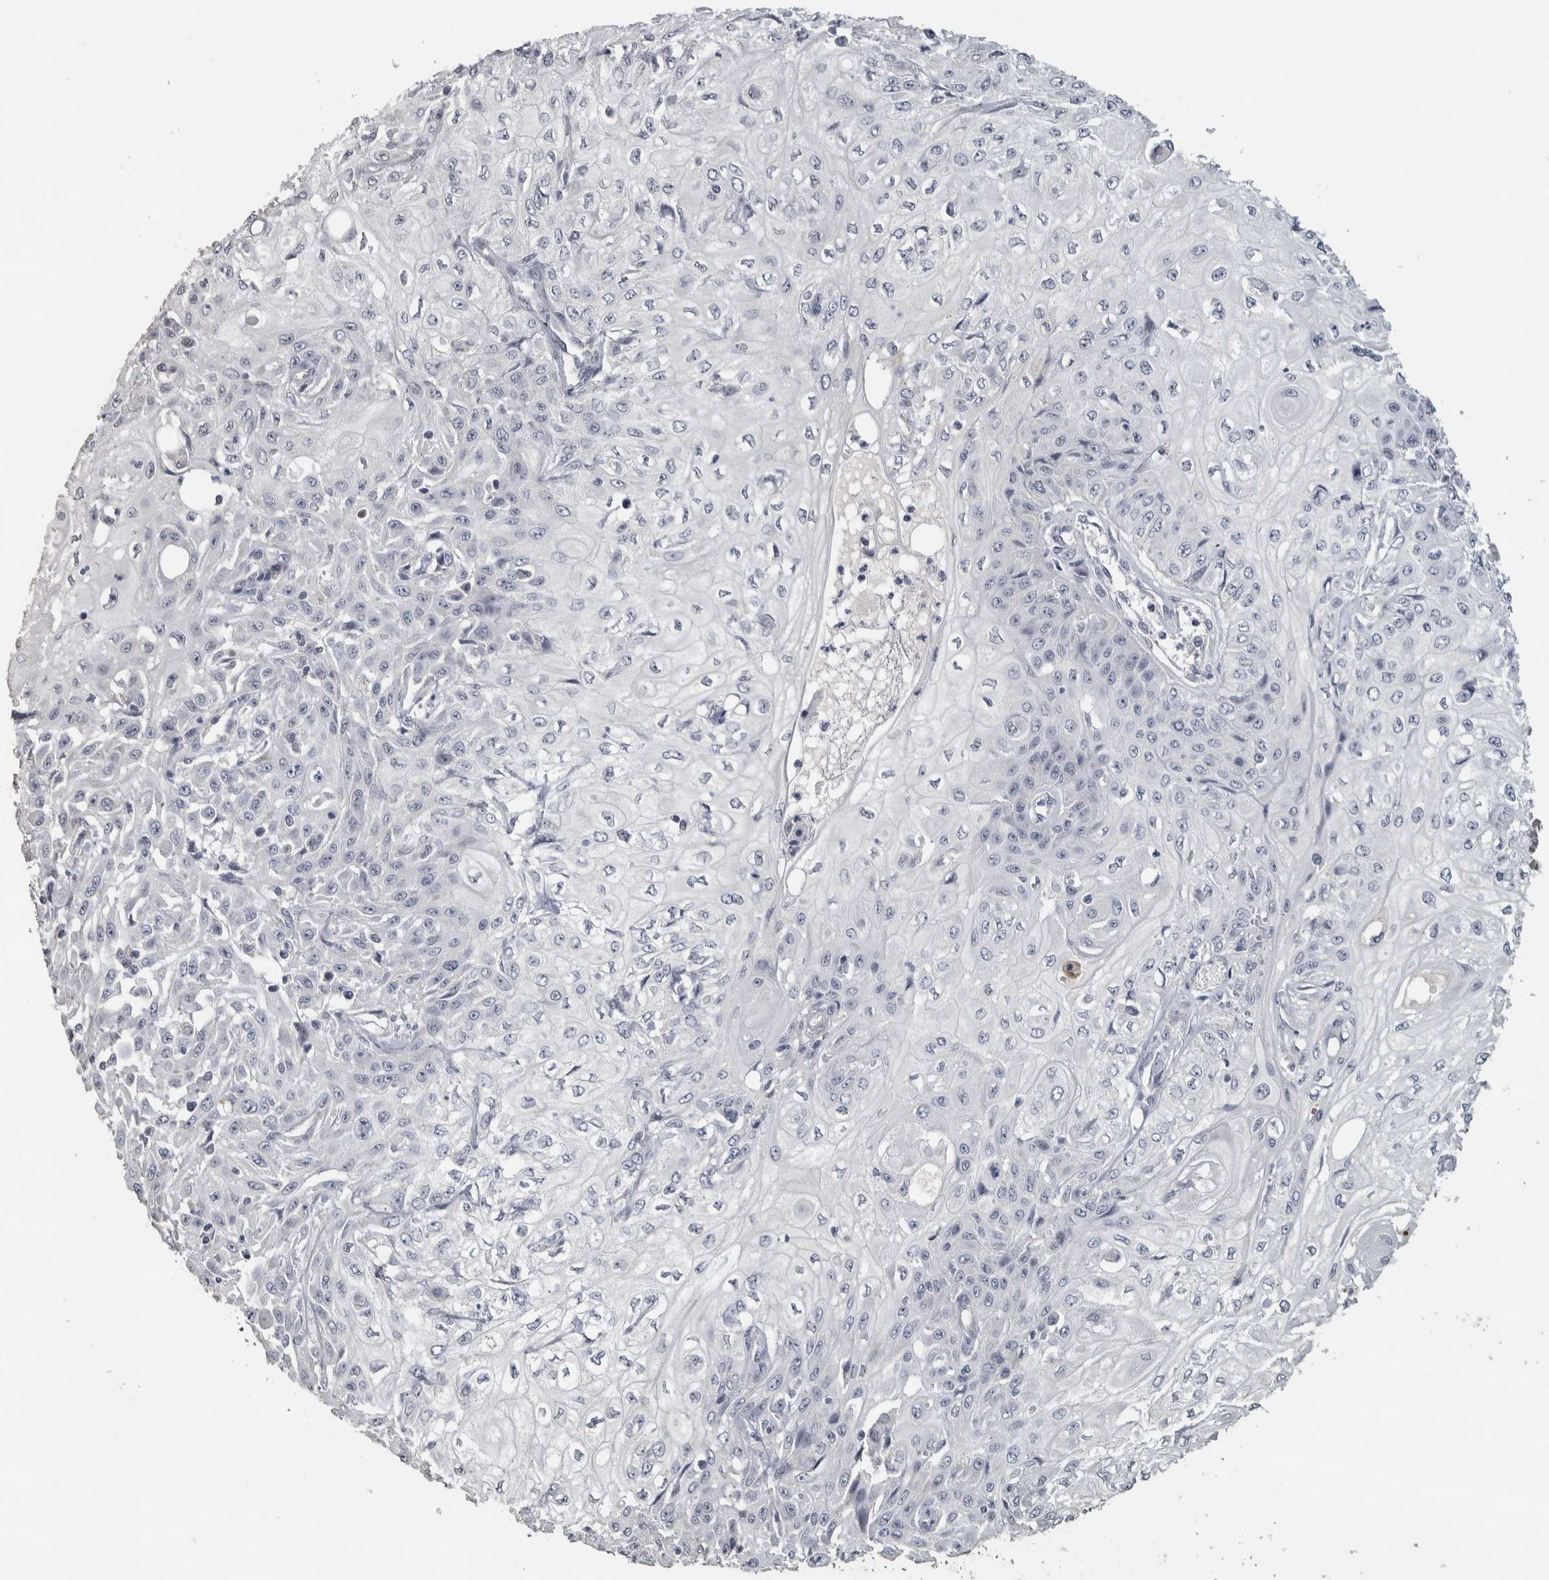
{"staining": {"intensity": "negative", "quantity": "none", "location": "none"}, "tissue": "skin cancer", "cell_type": "Tumor cells", "image_type": "cancer", "snomed": [{"axis": "morphology", "description": "Squamous cell carcinoma, NOS"}, {"axis": "morphology", "description": "Squamous cell carcinoma, metastatic, NOS"}, {"axis": "topography", "description": "Skin"}, {"axis": "topography", "description": "Lymph node"}], "caption": "Skin cancer stained for a protein using immunohistochemistry (IHC) shows no positivity tumor cells.", "gene": "NECAB1", "patient": {"sex": "male", "age": 75}}